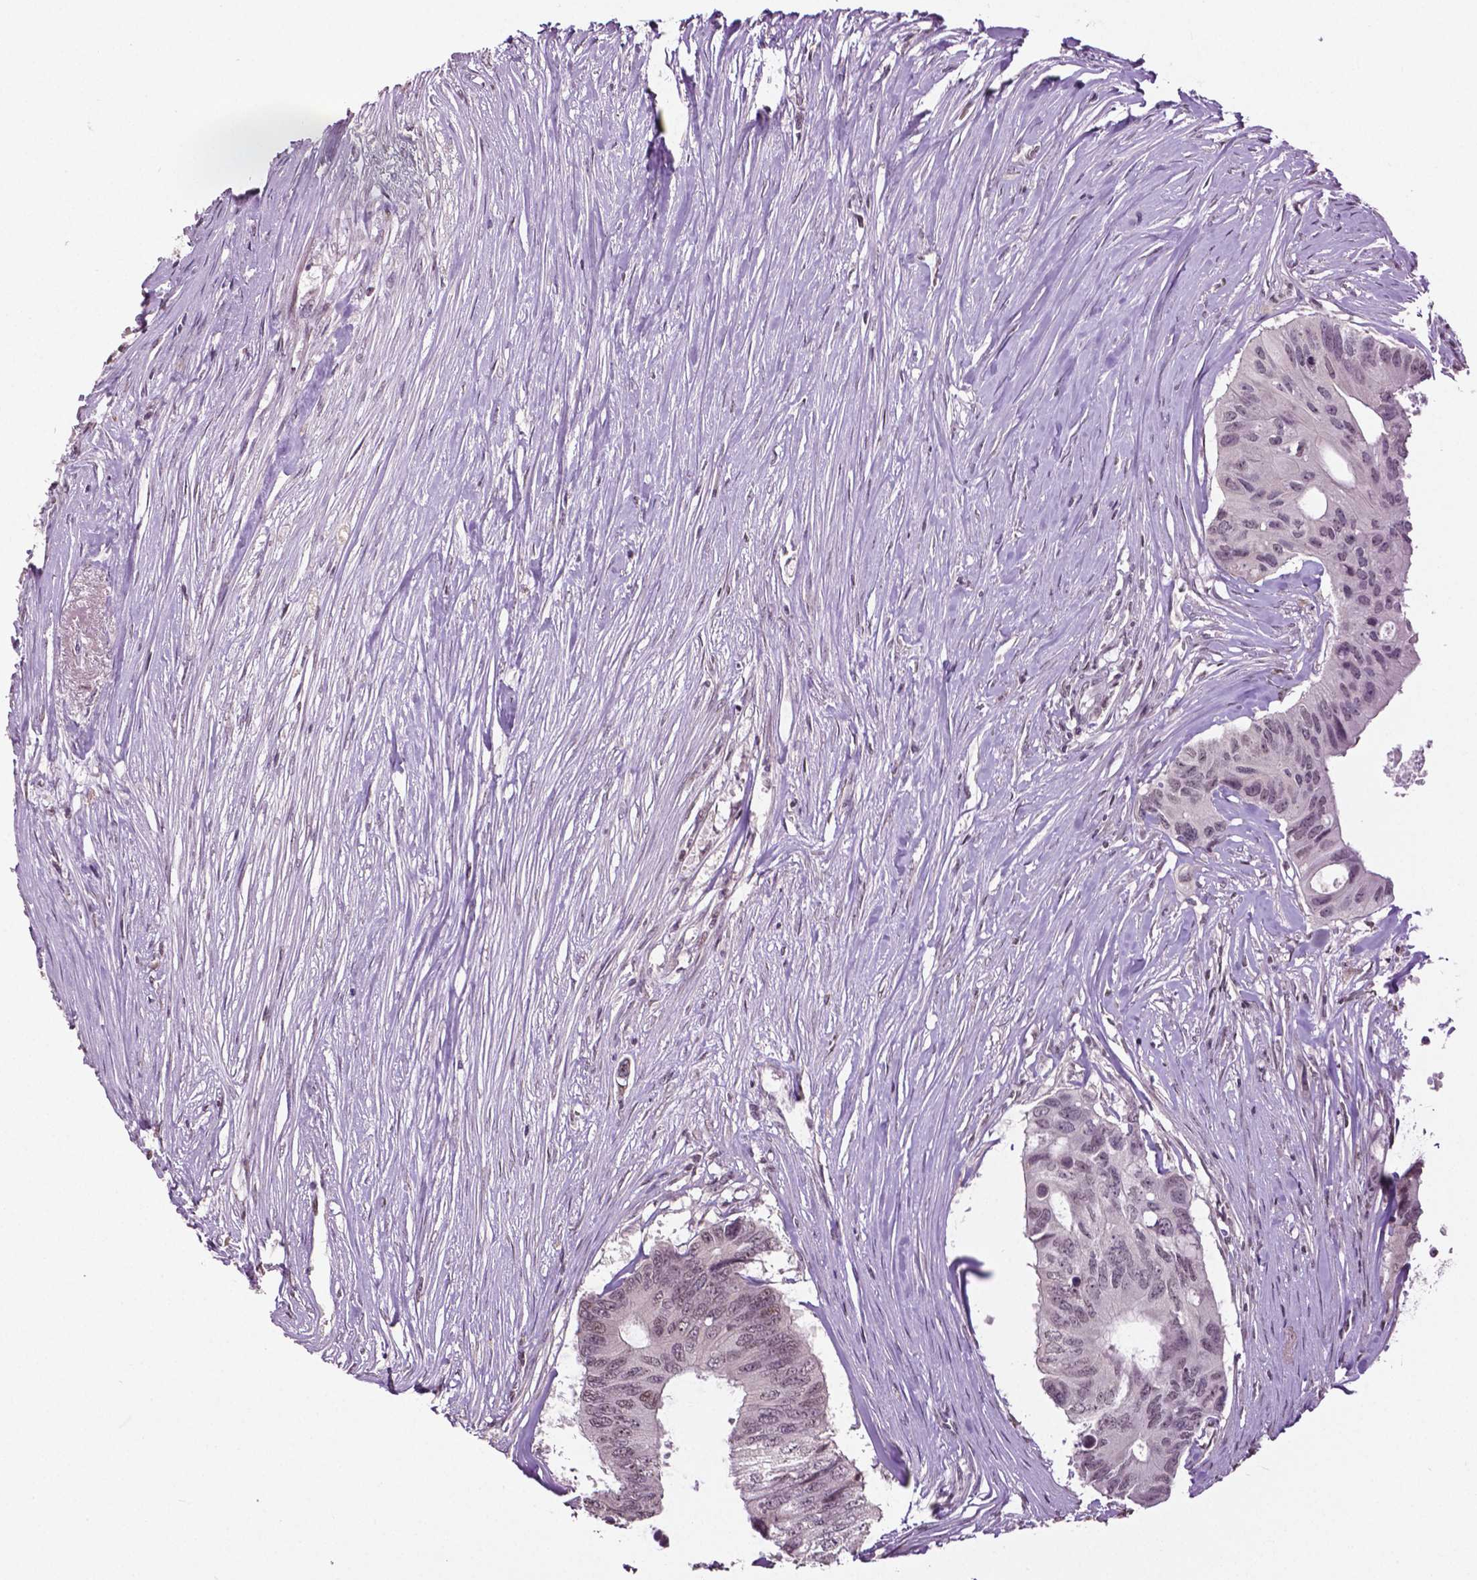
{"staining": {"intensity": "weak", "quantity": "<25%", "location": "nuclear"}, "tissue": "colorectal cancer", "cell_type": "Tumor cells", "image_type": "cancer", "snomed": [{"axis": "morphology", "description": "Adenocarcinoma, NOS"}, {"axis": "topography", "description": "Colon"}], "caption": "A high-resolution photomicrograph shows immunohistochemistry (IHC) staining of colorectal cancer, which demonstrates no significant expression in tumor cells.", "gene": "DLX5", "patient": {"sex": "male", "age": 71}}